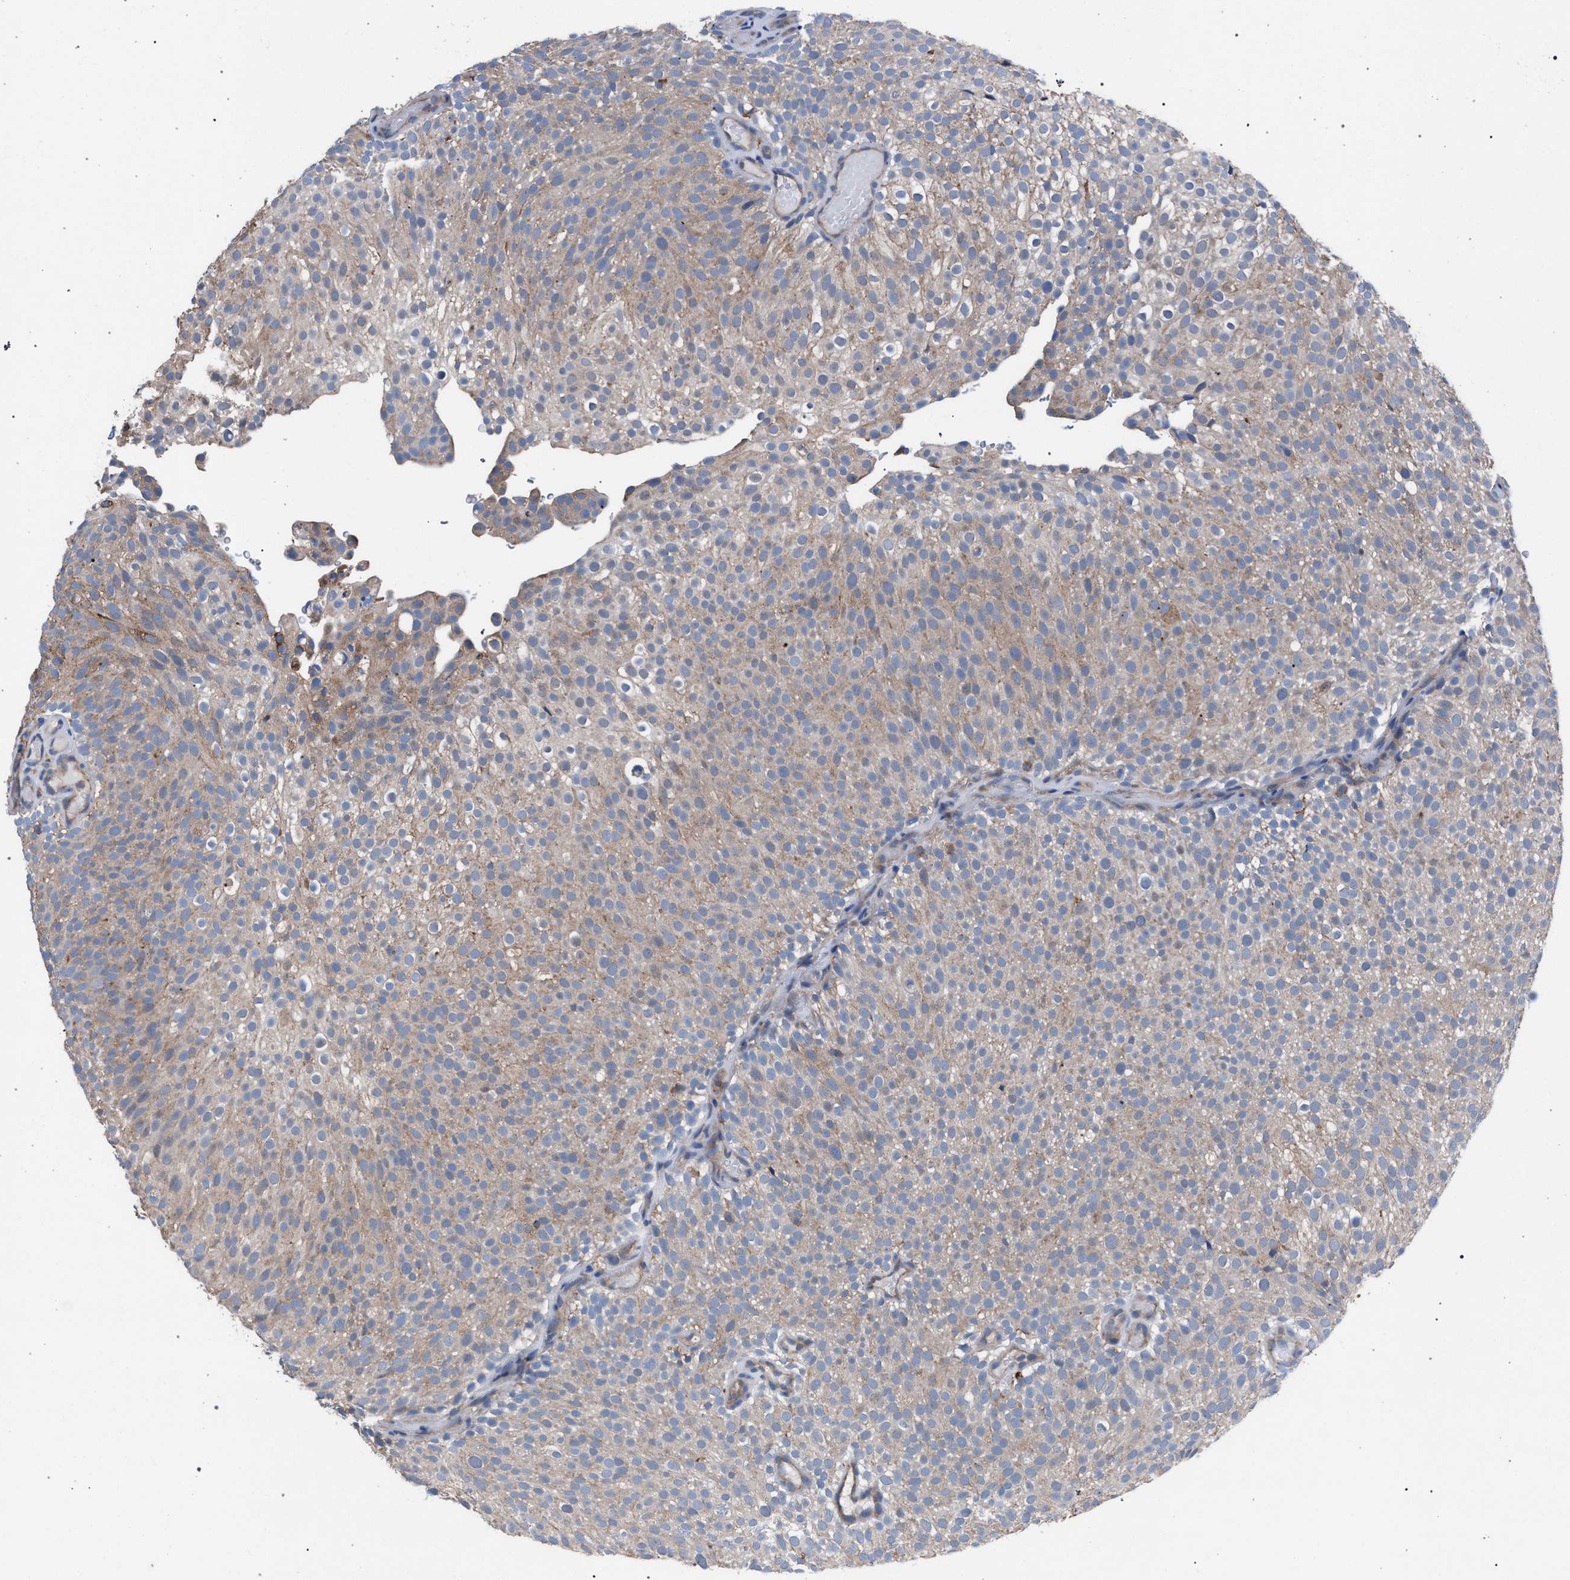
{"staining": {"intensity": "weak", "quantity": ">75%", "location": "cytoplasmic/membranous"}, "tissue": "urothelial cancer", "cell_type": "Tumor cells", "image_type": "cancer", "snomed": [{"axis": "morphology", "description": "Urothelial carcinoma, Low grade"}, {"axis": "topography", "description": "Urinary bladder"}], "caption": "Immunohistochemistry histopathology image of neoplastic tissue: low-grade urothelial carcinoma stained using immunohistochemistry displays low levels of weak protein expression localized specifically in the cytoplasmic/membranous of tumor cells, appearing as a cytoplasmic/membranous brown color.", "gene": "ATP6V0A1", "patient": {"sex": "male", "age": 78}}